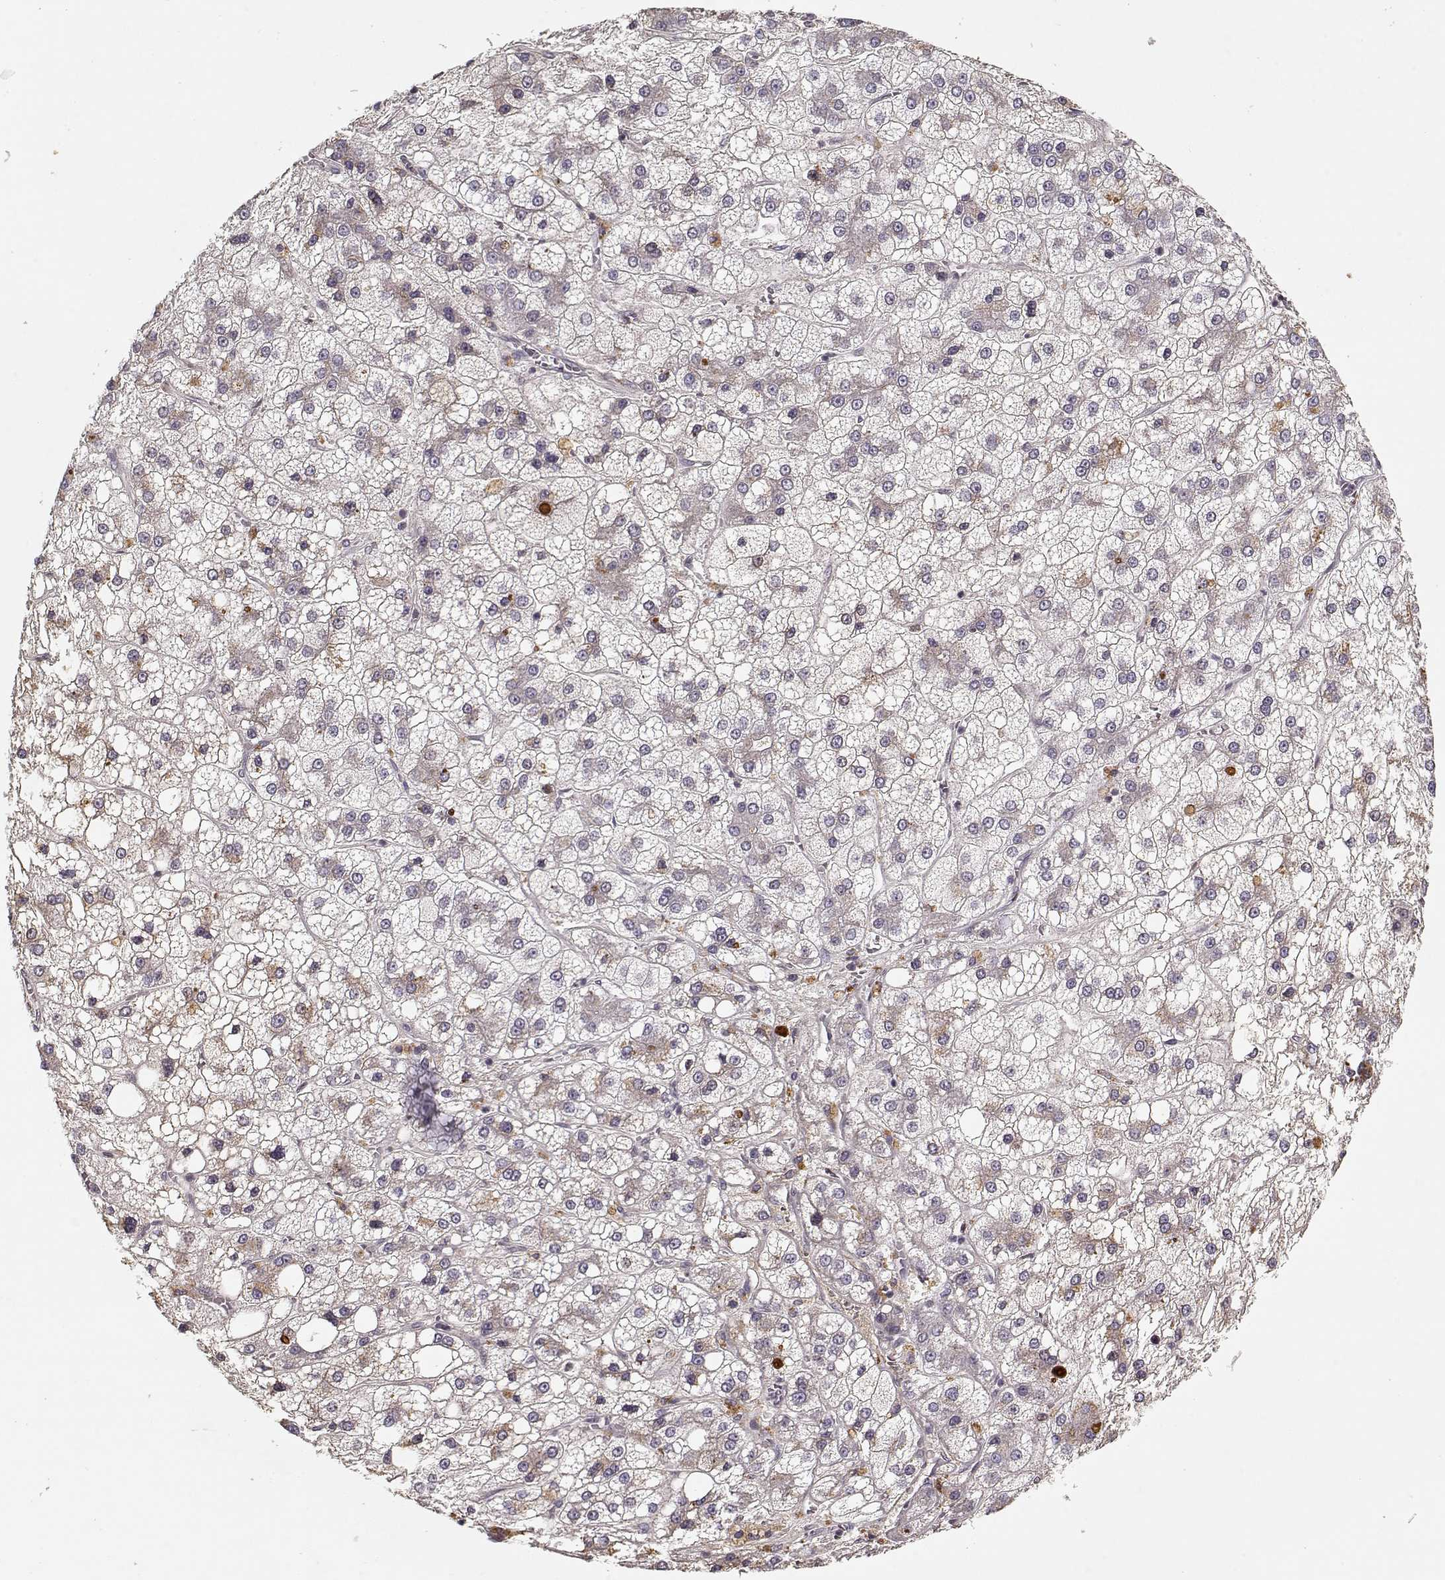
{"staining": {"intensity": "weak", "quantity": "<25%", "location": "cytoplasmic/membranous"}, "tissue": "liver cancer", "cell_type": "Tumor cells", "image_type": "cancer", "snomed": [{"axis": "morphology", "description": "Carcinoma, Hepatocellular, NOS"}, {"axis": "topography", "description": "Liver"}], "caption": "Immunohistochemical staining of human hepatocellular carcinoma (liver) shows no significant positivity in tumor cells.", "gene": "LUM", "patient": {"sex": "male", "age": 73}}